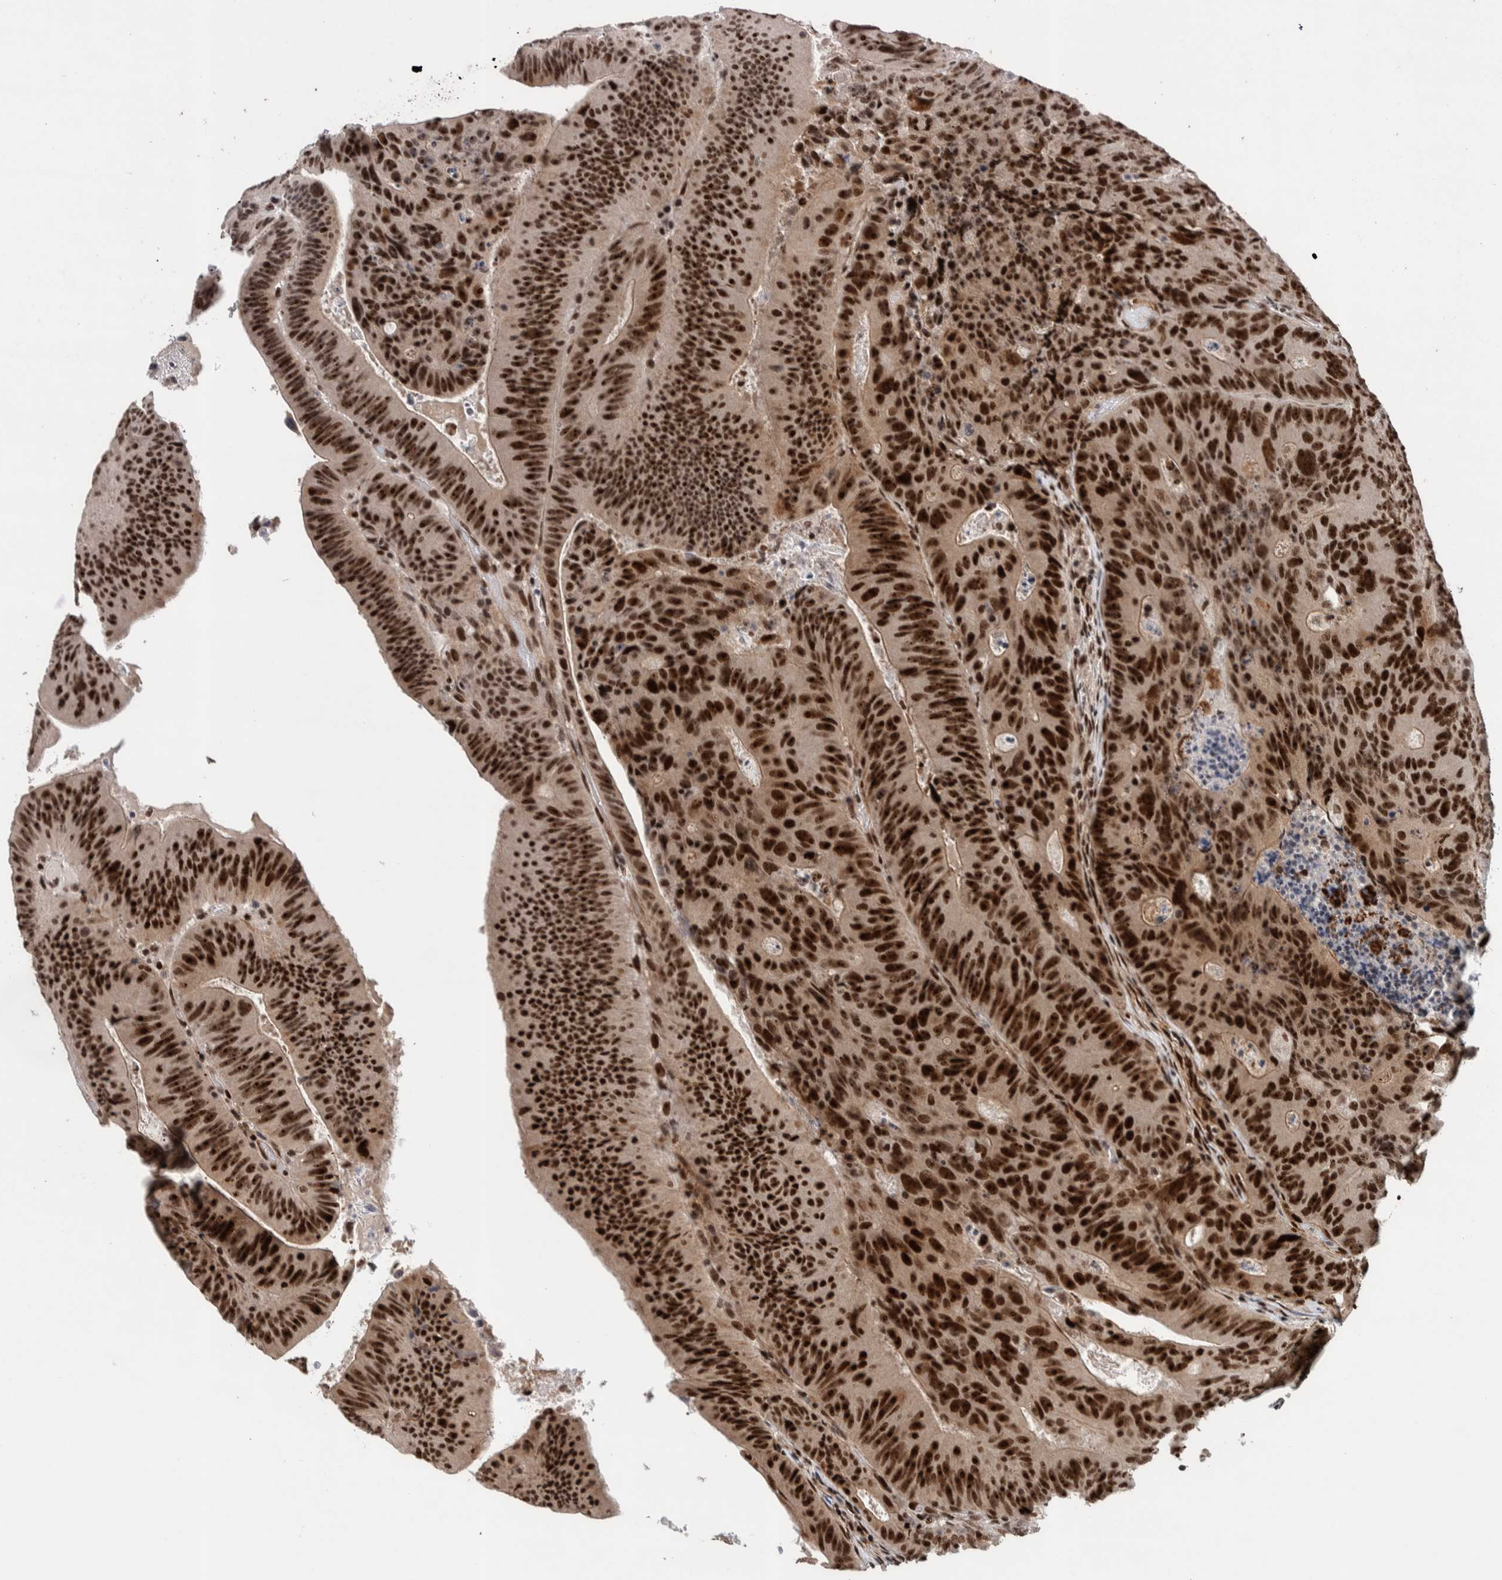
{"staining": {"intensity": "strong", "quantity": ">75%", "location": "nuclear"}, "tissue": "colorectal cancer", "cell_type": "Tumor cells", "image_type": "cancer", "snomed": [{"axis": "morphology", "description": "Adenocarcinoma, NOS"}, {"axis": "topography", "description": "Colon"}], "caption": "There is high levels of strong nuclear staining in tumor cells of adenocarcinoma (colorectal), as demonstrated by immunohistochemical staining (brown color).", "gene": "CHD4", "patient": {"sex": "male", "age": 87}}